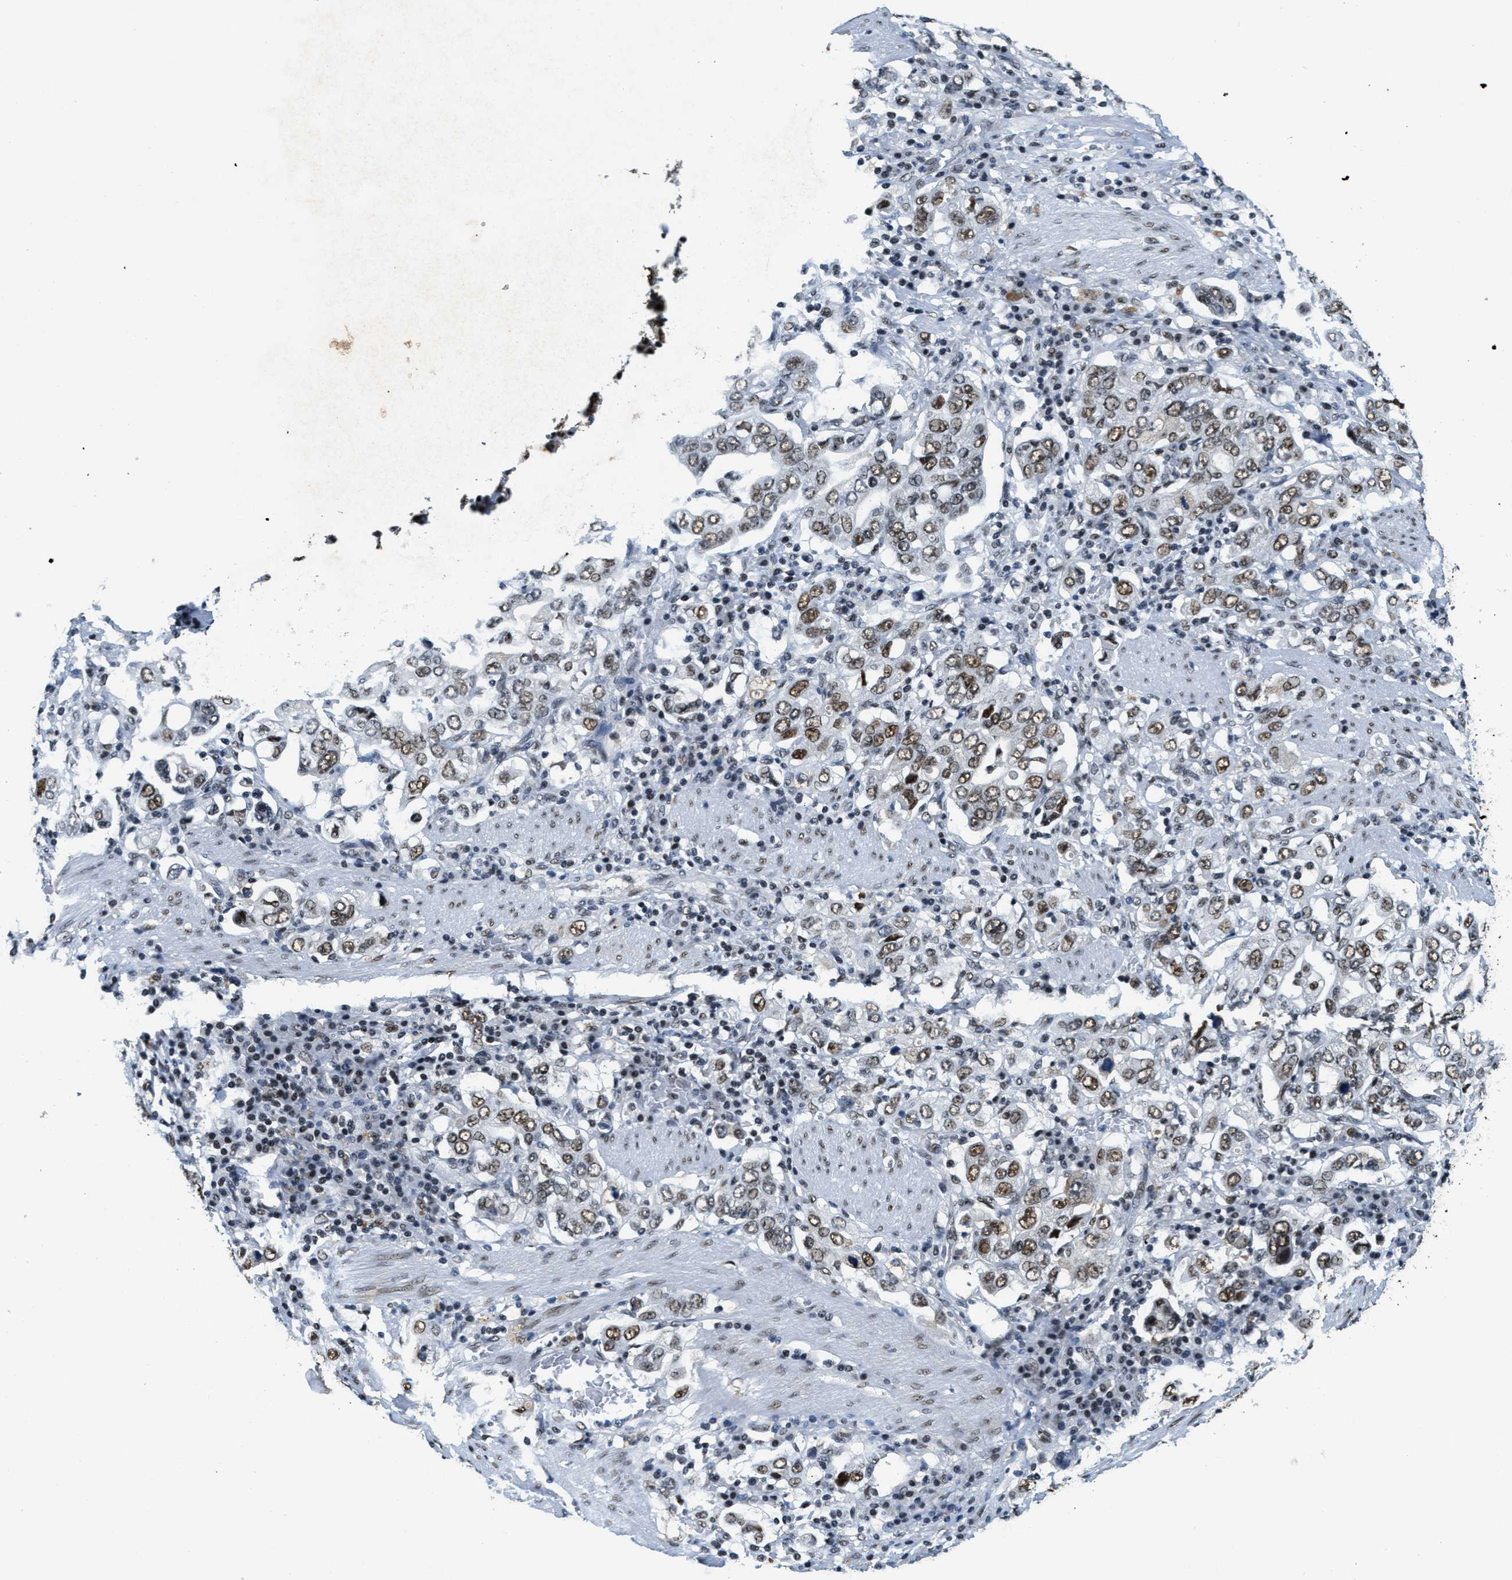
{"staining": {"intensity": "moderate", "quantity": ">75%", "location": "nuclear"}, "tissue": "stomach cancer", "cell_type": "Tumor cells", "image_type": "cancer", "snomed": [{"axis": "morphology", "description": "Adenocarcinoma, NOS"}, {"axis": "topography", "description": "Stomach, upper"}], "caption": "DAB (3,3'-diaminobenzidine) immunohistochemical staining of human adenocarcinoma (stomach) displays moderate nuclear protein staining in about >75% of tumor cells.", "gene": "SSB", "patient": {"sex": "male", "age": 62}}